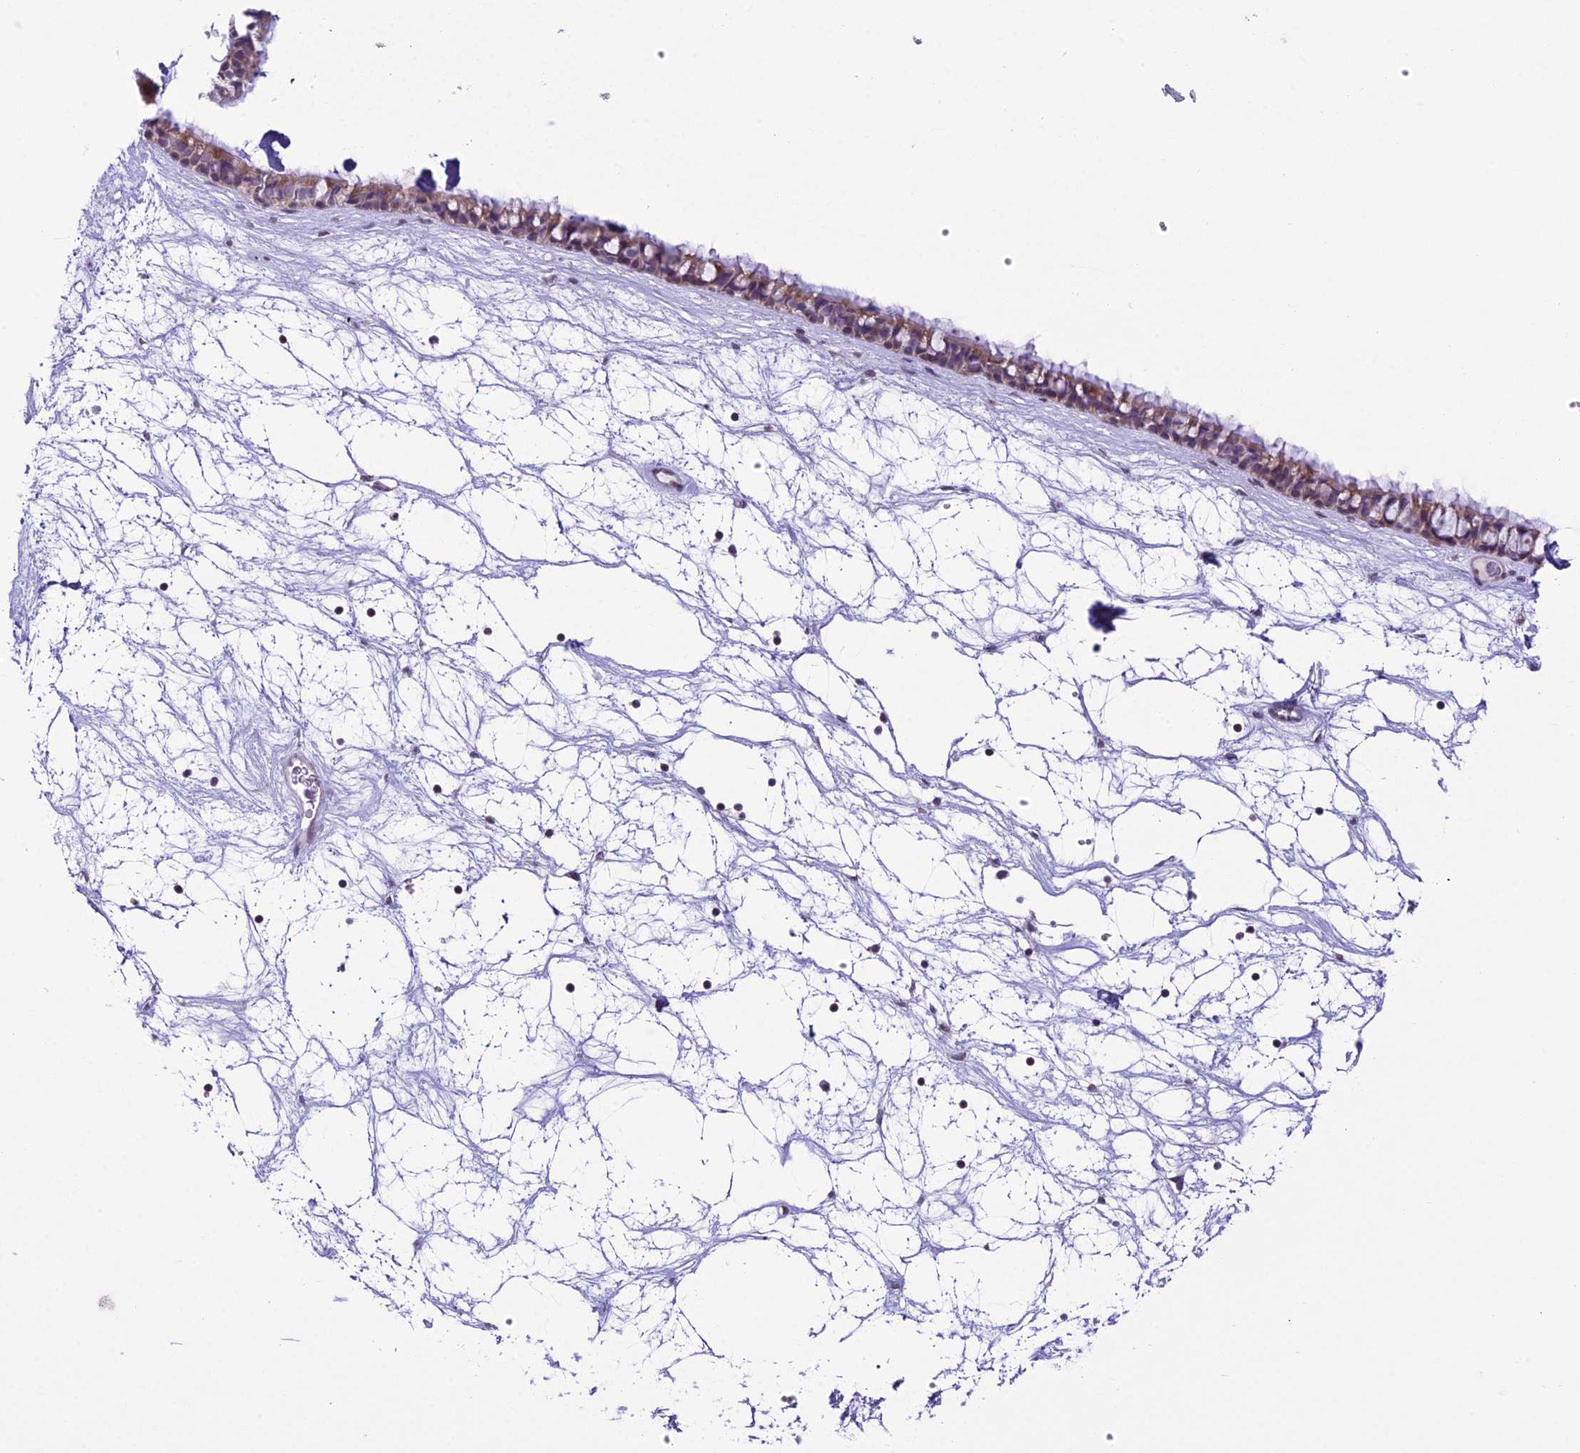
{"staining": {"intensity": "moderate", "quantity": "25%-75%", "location": "cytoplasmic/membranous"}, "tissue": "nasopharynx", "cell_type": "Respiratory epithelial cells", "image_type": "normal", "snomed": [{"axis": "morphology", "description": "Normal tissue, NOS"}, {"axis": "topography", "description": "Nasopharynx"}], "caption": "Immunohistochemistry (IHC) staining of benign nasopharynx, which displays medium levels of moderate cytoplasmic/membranous positivity in approximately 25%-75% of respiratory epithelial cells indicating moderate cytoplasmic/membranous protein positivity. The staining was performed using DAB (brown) for protein detection and nuclei were counterstained in hematoxylin (blue).", "gene": "RPS26", "patient": {"sex": "male", "age": 64}}